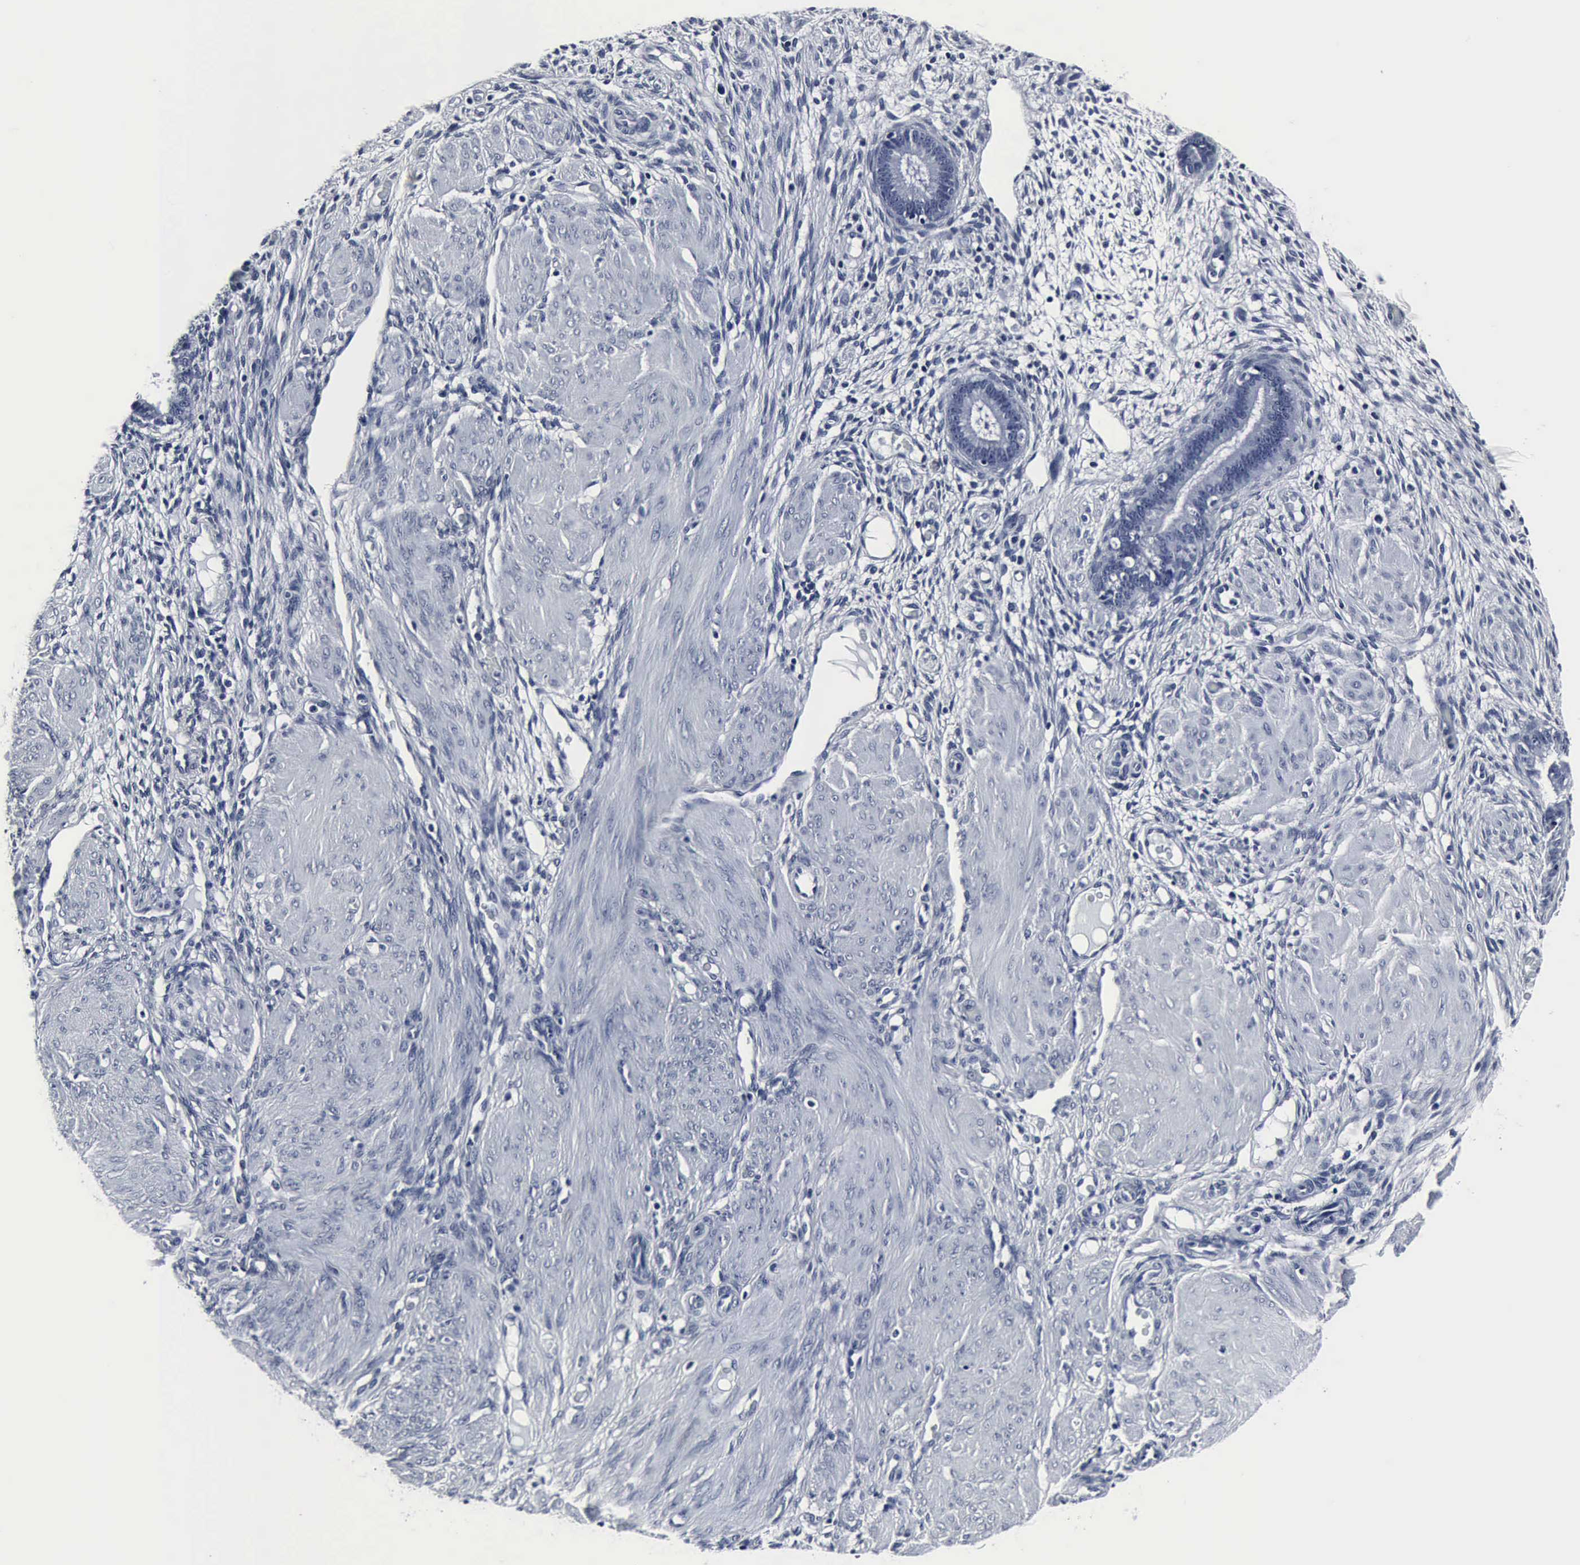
{"staining": {"intensity": "negative", "quantity": "none", "location": "none"}, "tissue": "endometrium", "cell_type": "Cells in endometrial stroma", "image_type": "normal", "snomed": [{"axis": "morphology", "description": "Normal tissue, NOS"}, {"axis": "topography", "description": "Endometrium"}], "caption": "This is a photomicrograph of IHC staining of unremarkable endometrium, which shows no staining in cells in endometrial stroma.", "gene": "SNAP25", "patient": {"sex": "female", "age": 72}}